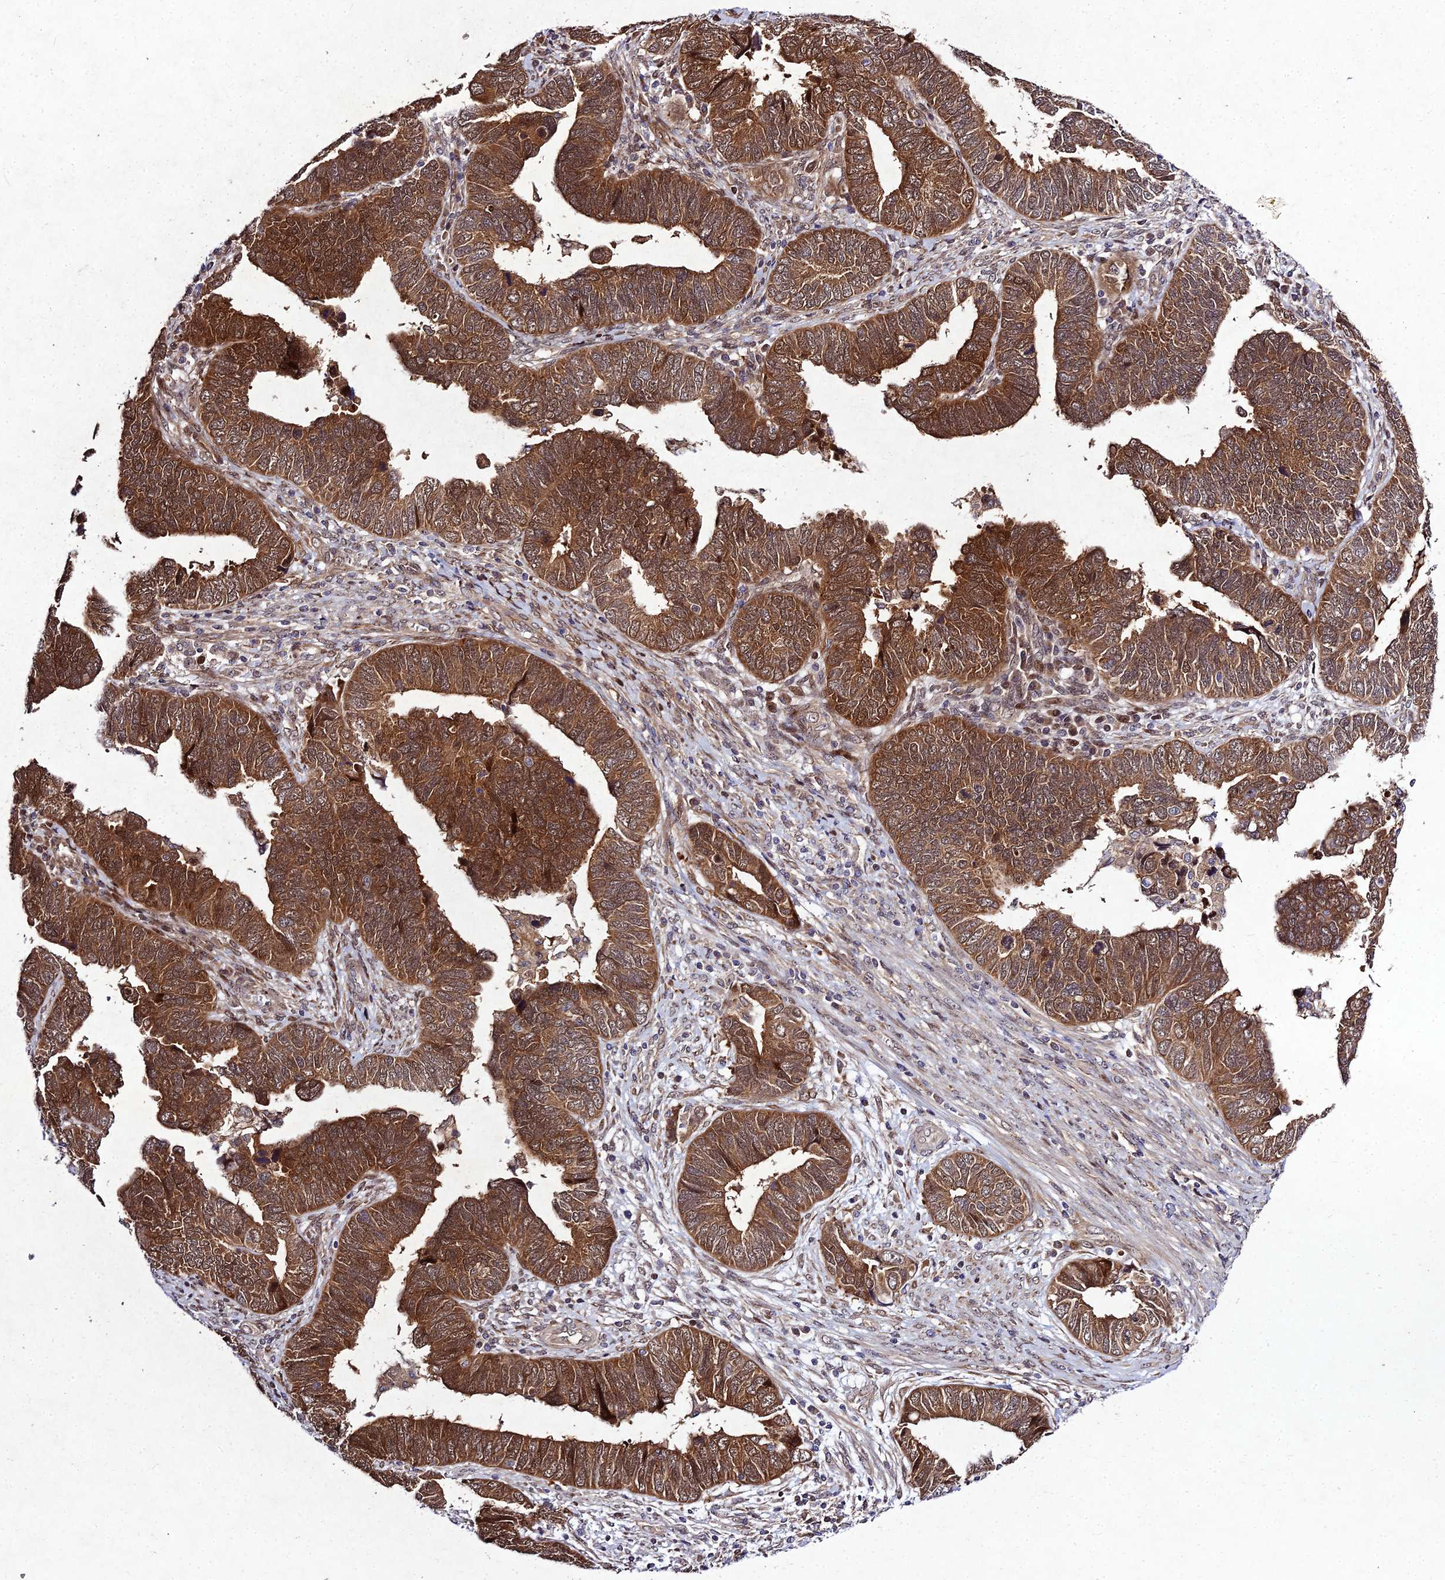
{"staining": {"intensity": "strong", "quantity": "25%-75%", "location": "cytoplasmic/membranous"}, "tissue": "endometrial cancer", "cell_type": "Tumor cells", "image_type": "cancer", "snomed": [{"axis": "morphology", "description": "Adenocarcinoma, NOS"}, {"axis": "topography", "description": "Endometrium"}], "caption": "This is an image of immunohistochemistry staining of endometrial adenocarcinoma, which shows strong positivity in the cytoplasmic/membranous of tumor cells.", "gene": "MKKS", "patient": {"sex": "female", "age": 79}}